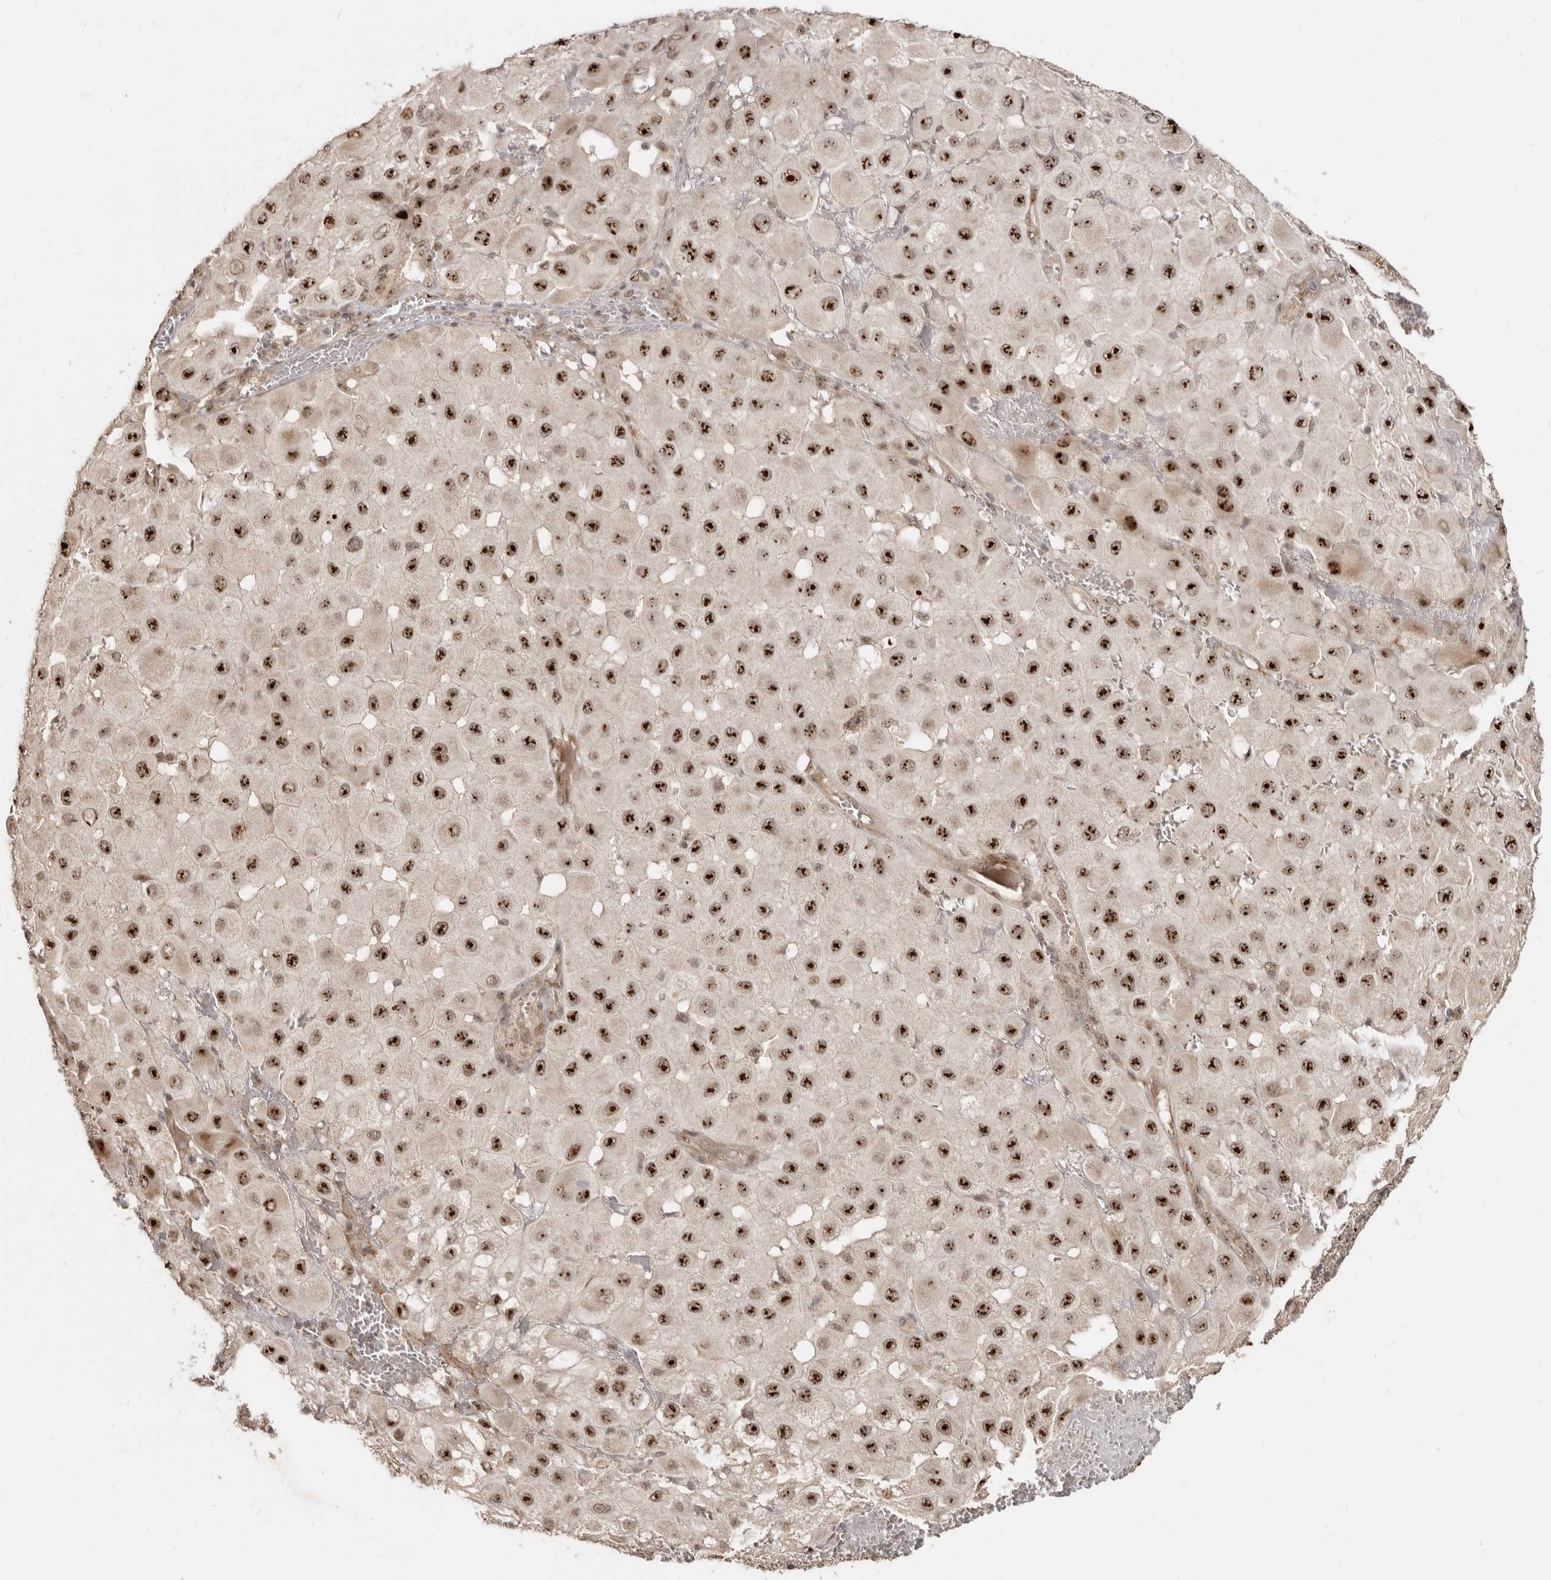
{"staining": {"intensity": "strong", "quantity": ">75%", "location": "nuclear"}, "tissue": "melanoma", "cell_type": "Tumor cells", "image_type": "cancer", "snomed": [{"axis": "morphology", "description": "Malignant melanoma, NOS"}, {"axis": "topography", "description": "Skin"}], "caption": "Immunohistochemical staining of human malignant melanoma reveals high levels of strong nuclear protein staining in about >75% of tumor cells.", "gene": "GPBP1L1", "patient": {"sex": "female", "age": 81}}